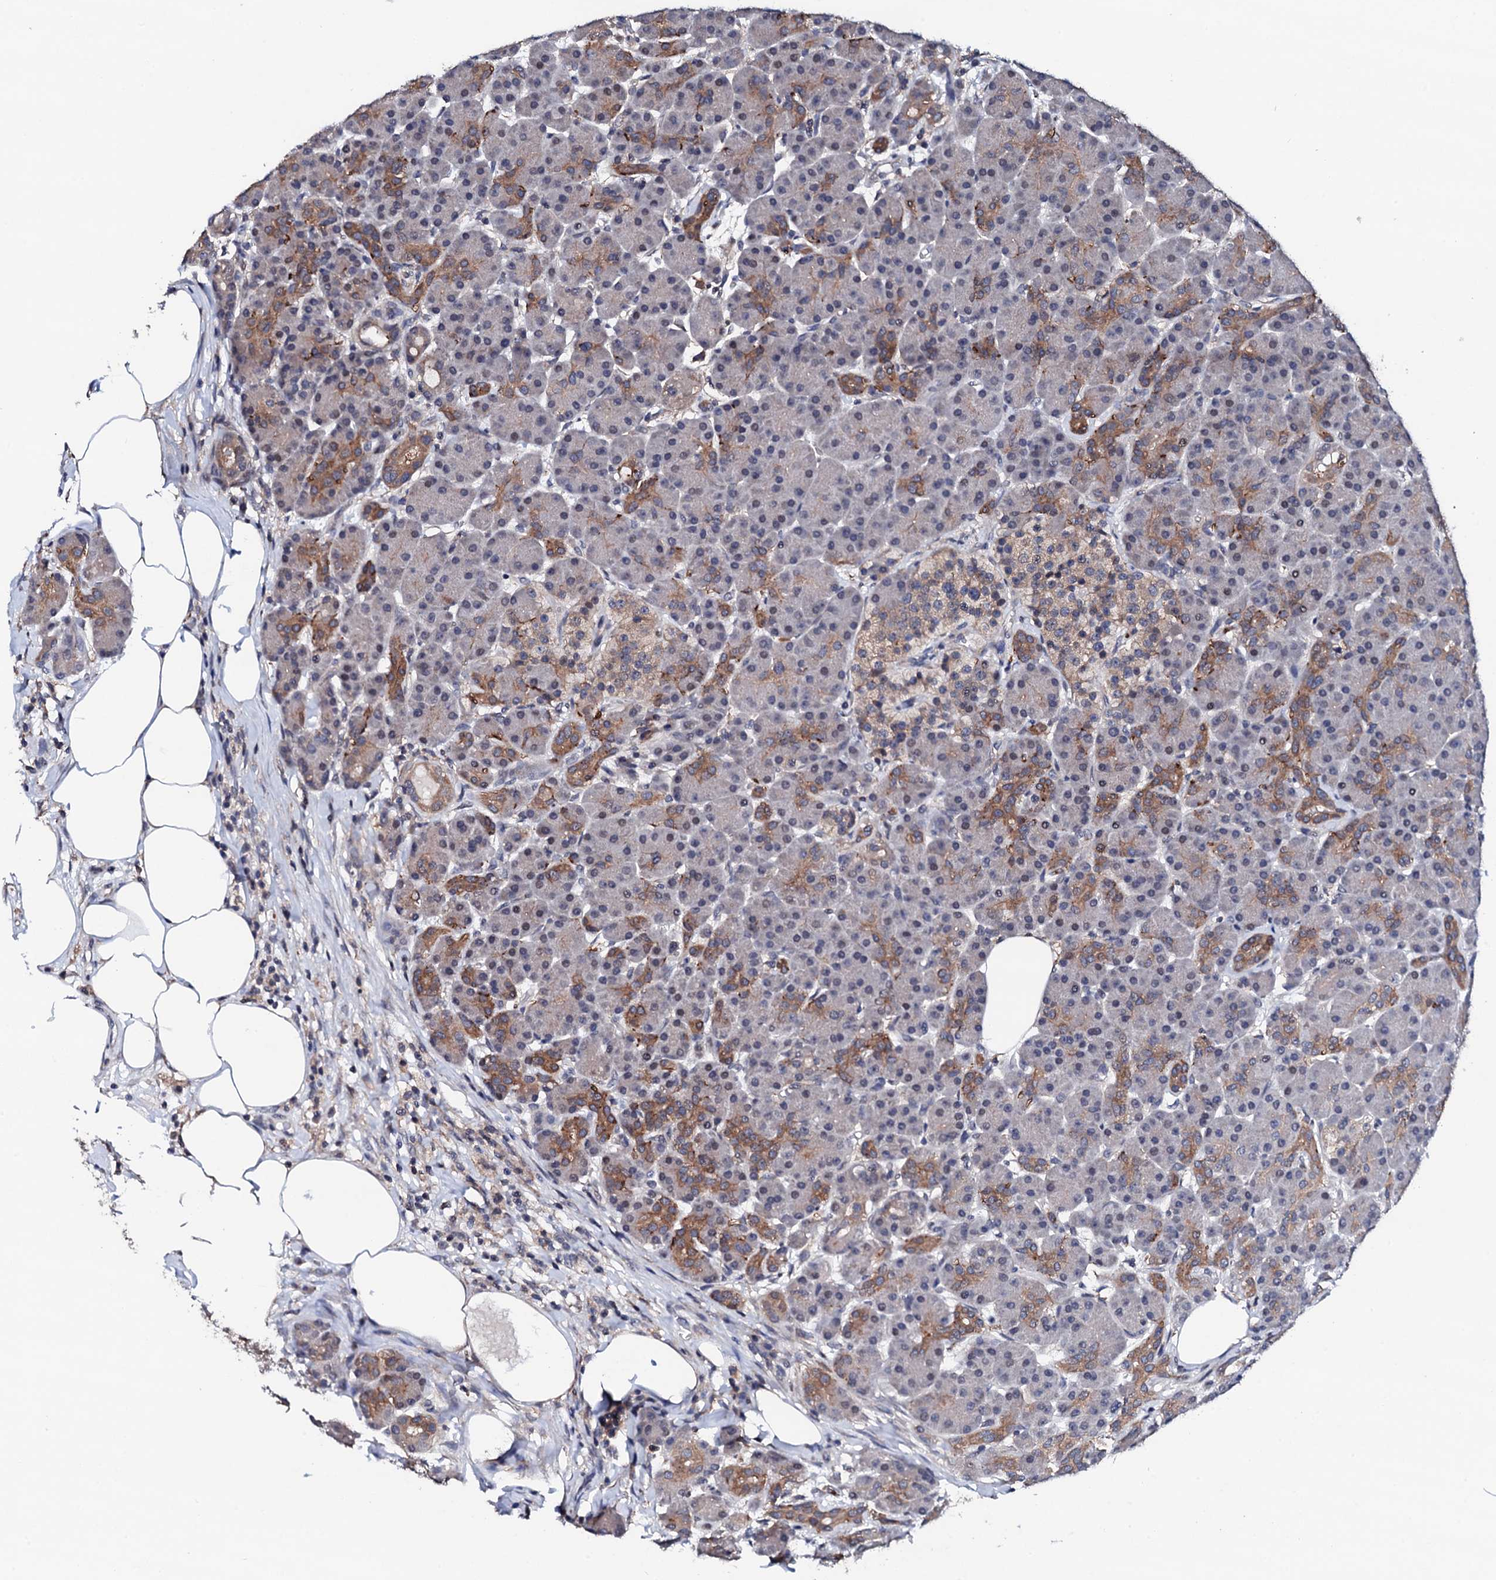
{"staining": {"intensity": "moderate", "quantity": "25%-75%", "location": "cytoplasmic/membranous"}, "tissue": "pancreas", "cell_type": "Exocrine glandular cells", "image_type": "normal", "snomed": [{"axis": "morphology", "description": "Normal tissue, NOS"}, {"axis": "topography", "description": "Pancreas"}], "caption": "This is a histology image of immunohistochemistry staining of benign pancreas, which shows moderate staining in the cytoplasmic/membranous of exocrine glandular cells.", "gene": "EDC3", "patient": {"sex": "male", "age": 63}}